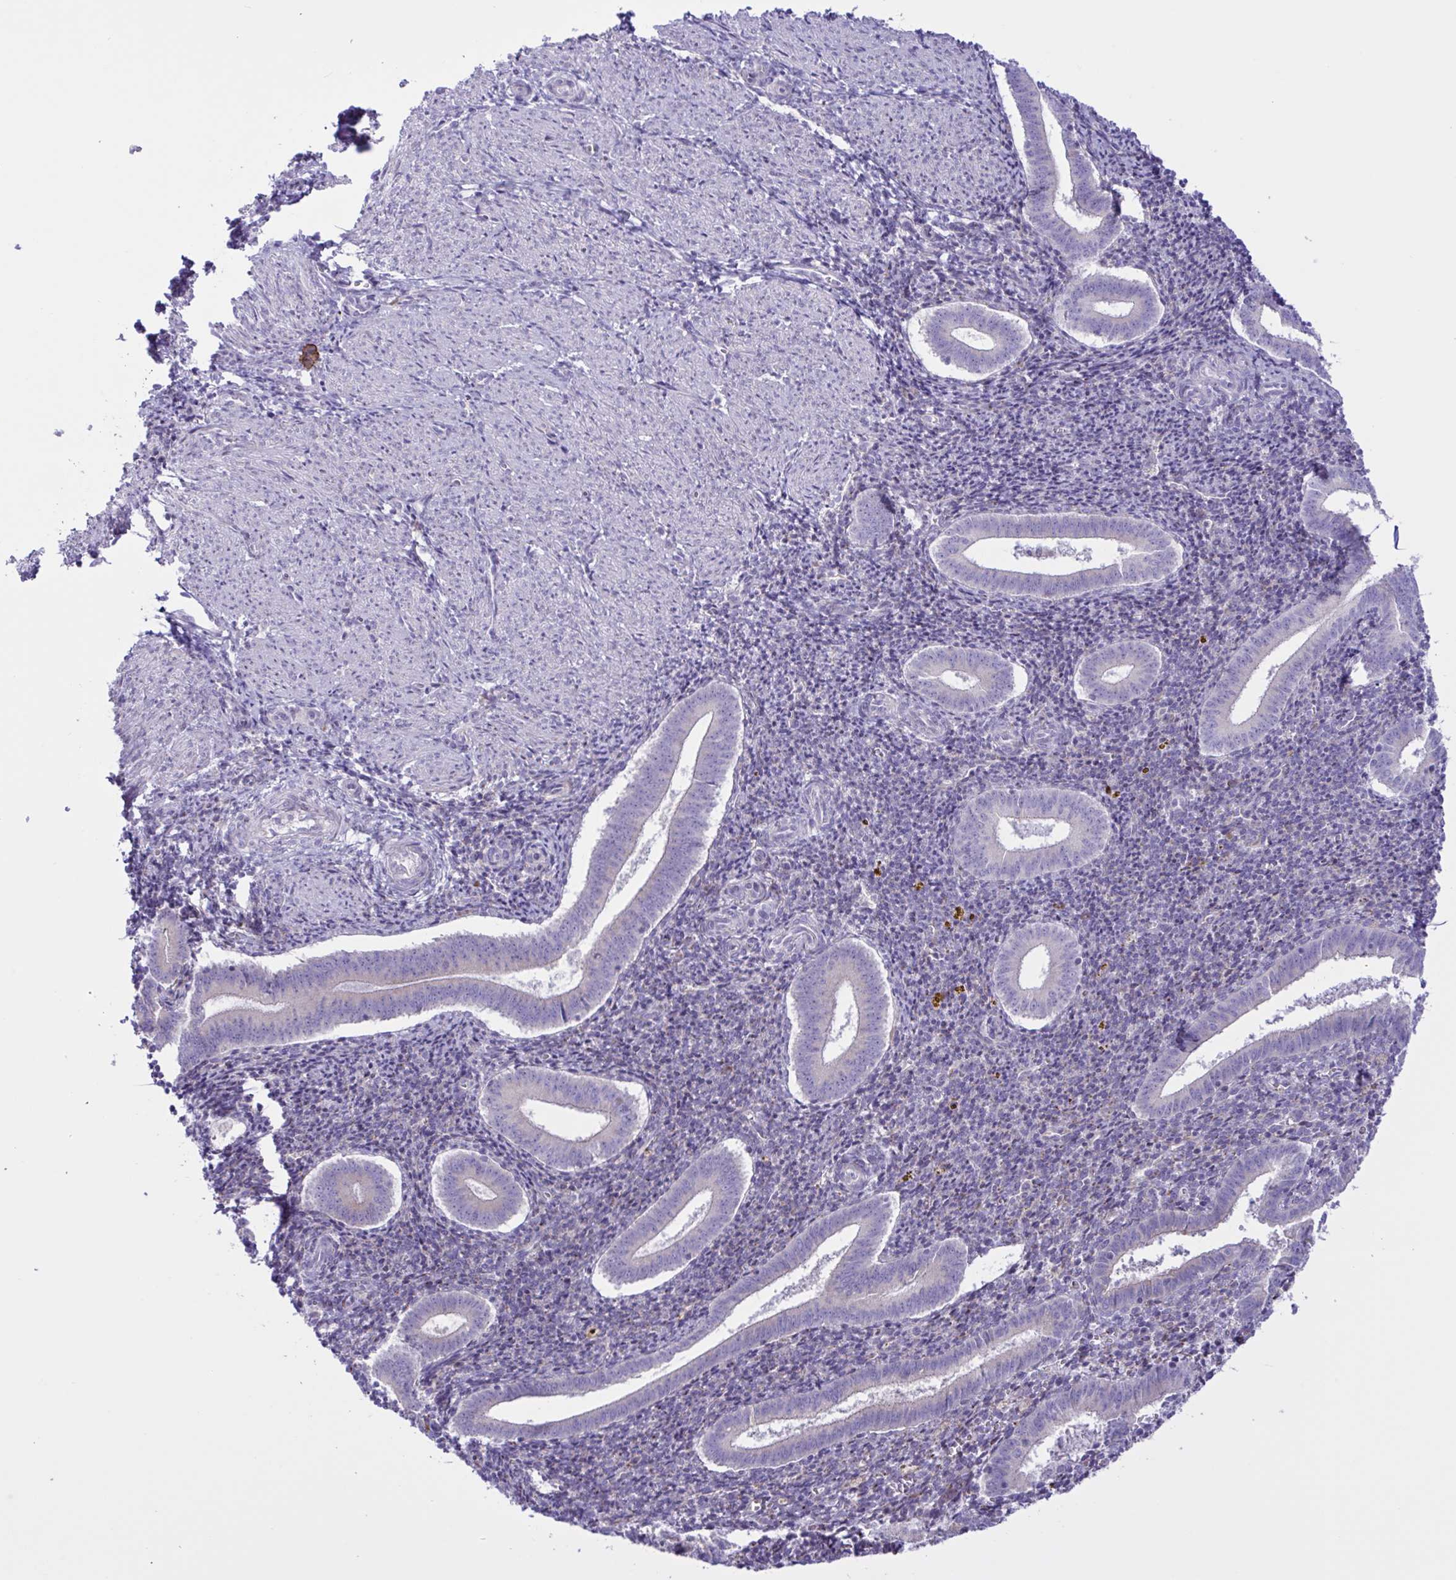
{"staining": {"intensity": "negative", "quantity": "none", "location": "none"}, "tissue": "endometrium", "cell_type": "Cells in endometrial stroma", "image_type": "normal", "snomed": [{"axis": "morphology", "description": "Normal tissue, NOS"}, {"axis": "topography", "description": "Endometrium"}], "caption": "DAB (3,3'-diaminobenzidine) immunohistochemical staining of unremarkable endometrium demonstrates no significant positivity in cells in endometrial stroma. Nuclei are stained in blue.", "gene": "DSC3", "patient": {"sex": "female", "age": 25}}